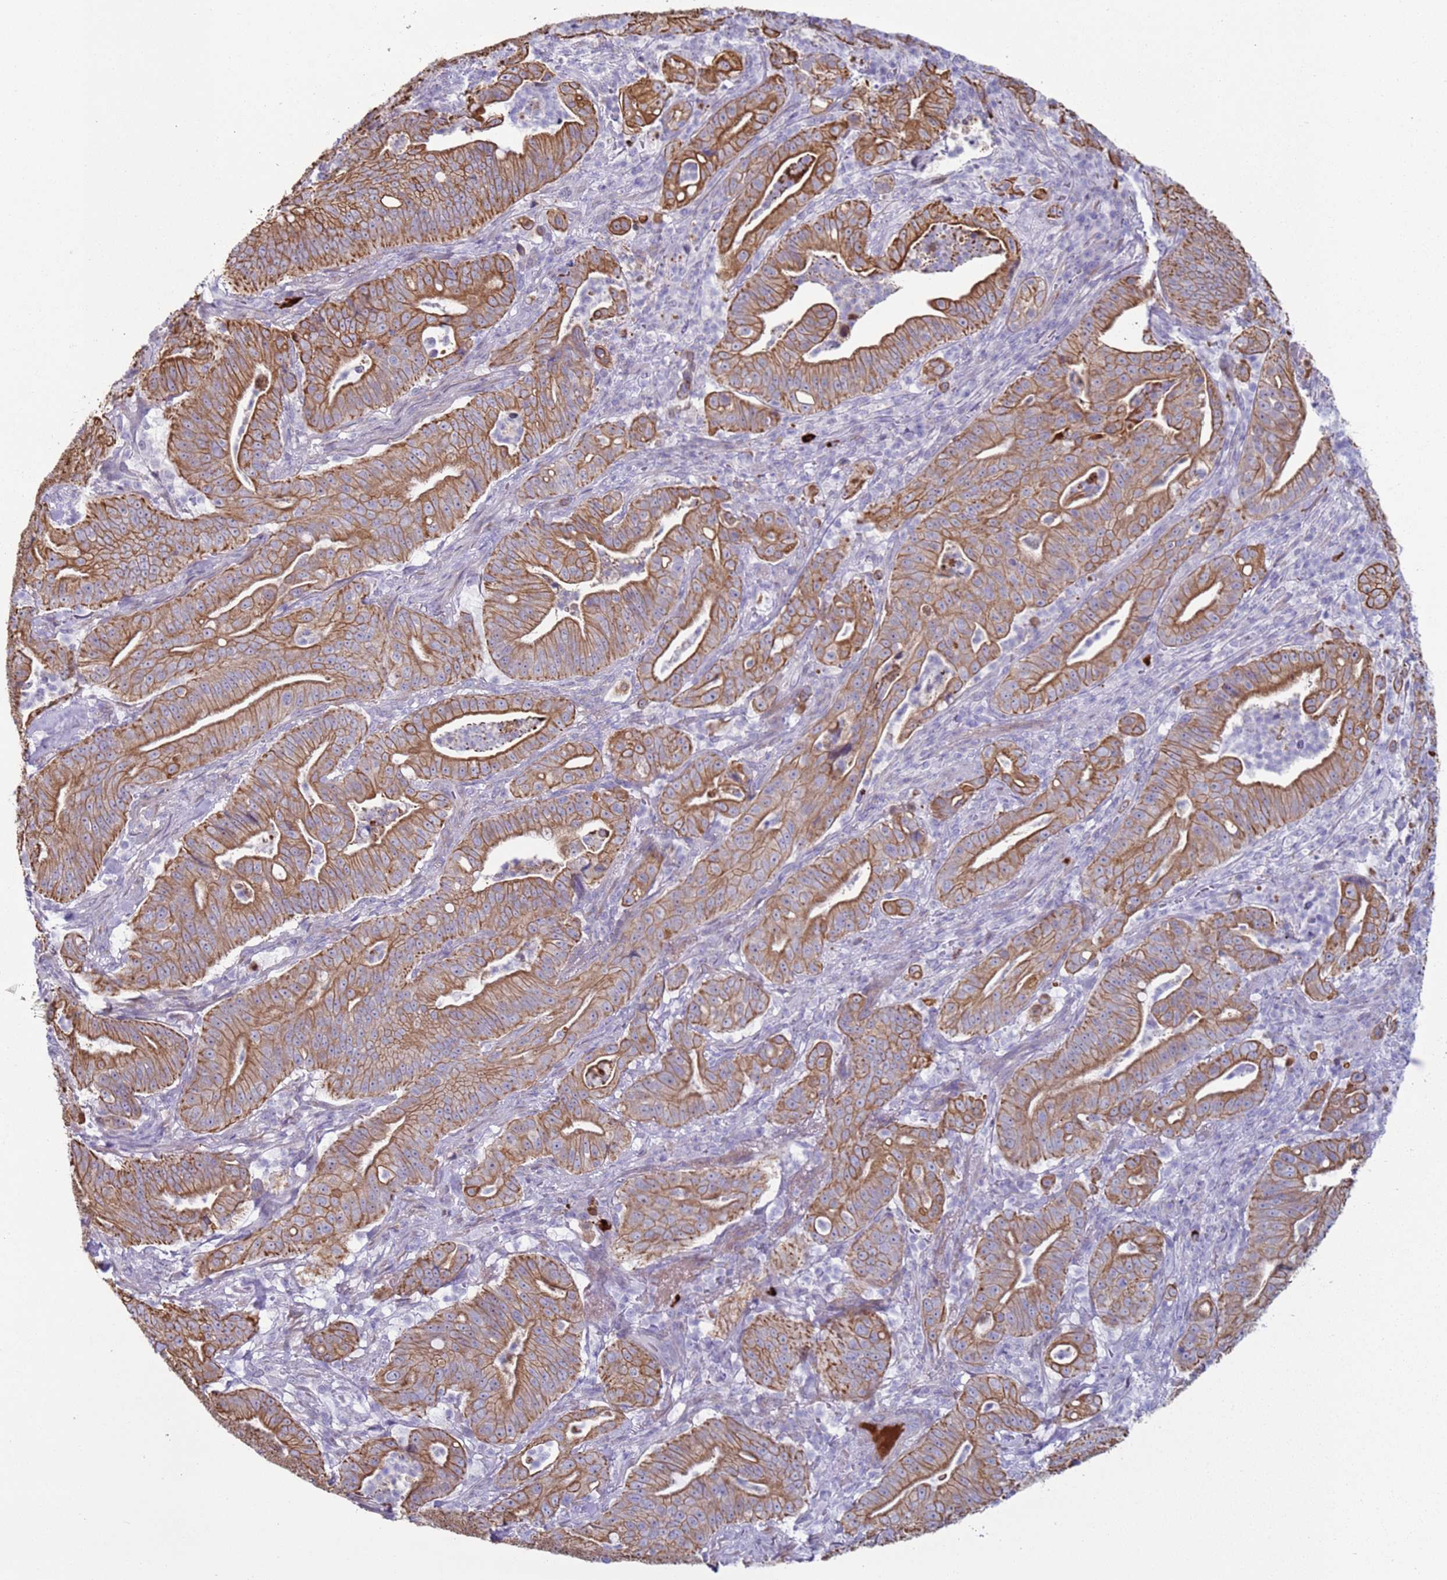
{"staining": {"intensity": "moderate", "quantity": ">75%", "location": "cytoplasmic/membranous"}, "tissue": "pancreatic cancer", "cell_type": "Tumor cells", "image_type": "cancer", "snomed": [{"axis": "morphology", "description": "Adenocarcinoma, NOS"}, {"axis": "topography", "description": "Pancreas"}], "caption": "Adenocarcinoma (pancreatic) was stained to show a protein in brown. There is medium levels of moderate cytoplasmic/membranous expression in about >75% of tumor cells. (Brightfield microscopy of DAB IHC at high magnification).", "gene": "NPAP1", "patient": {"sex": "male", "age": 71}}